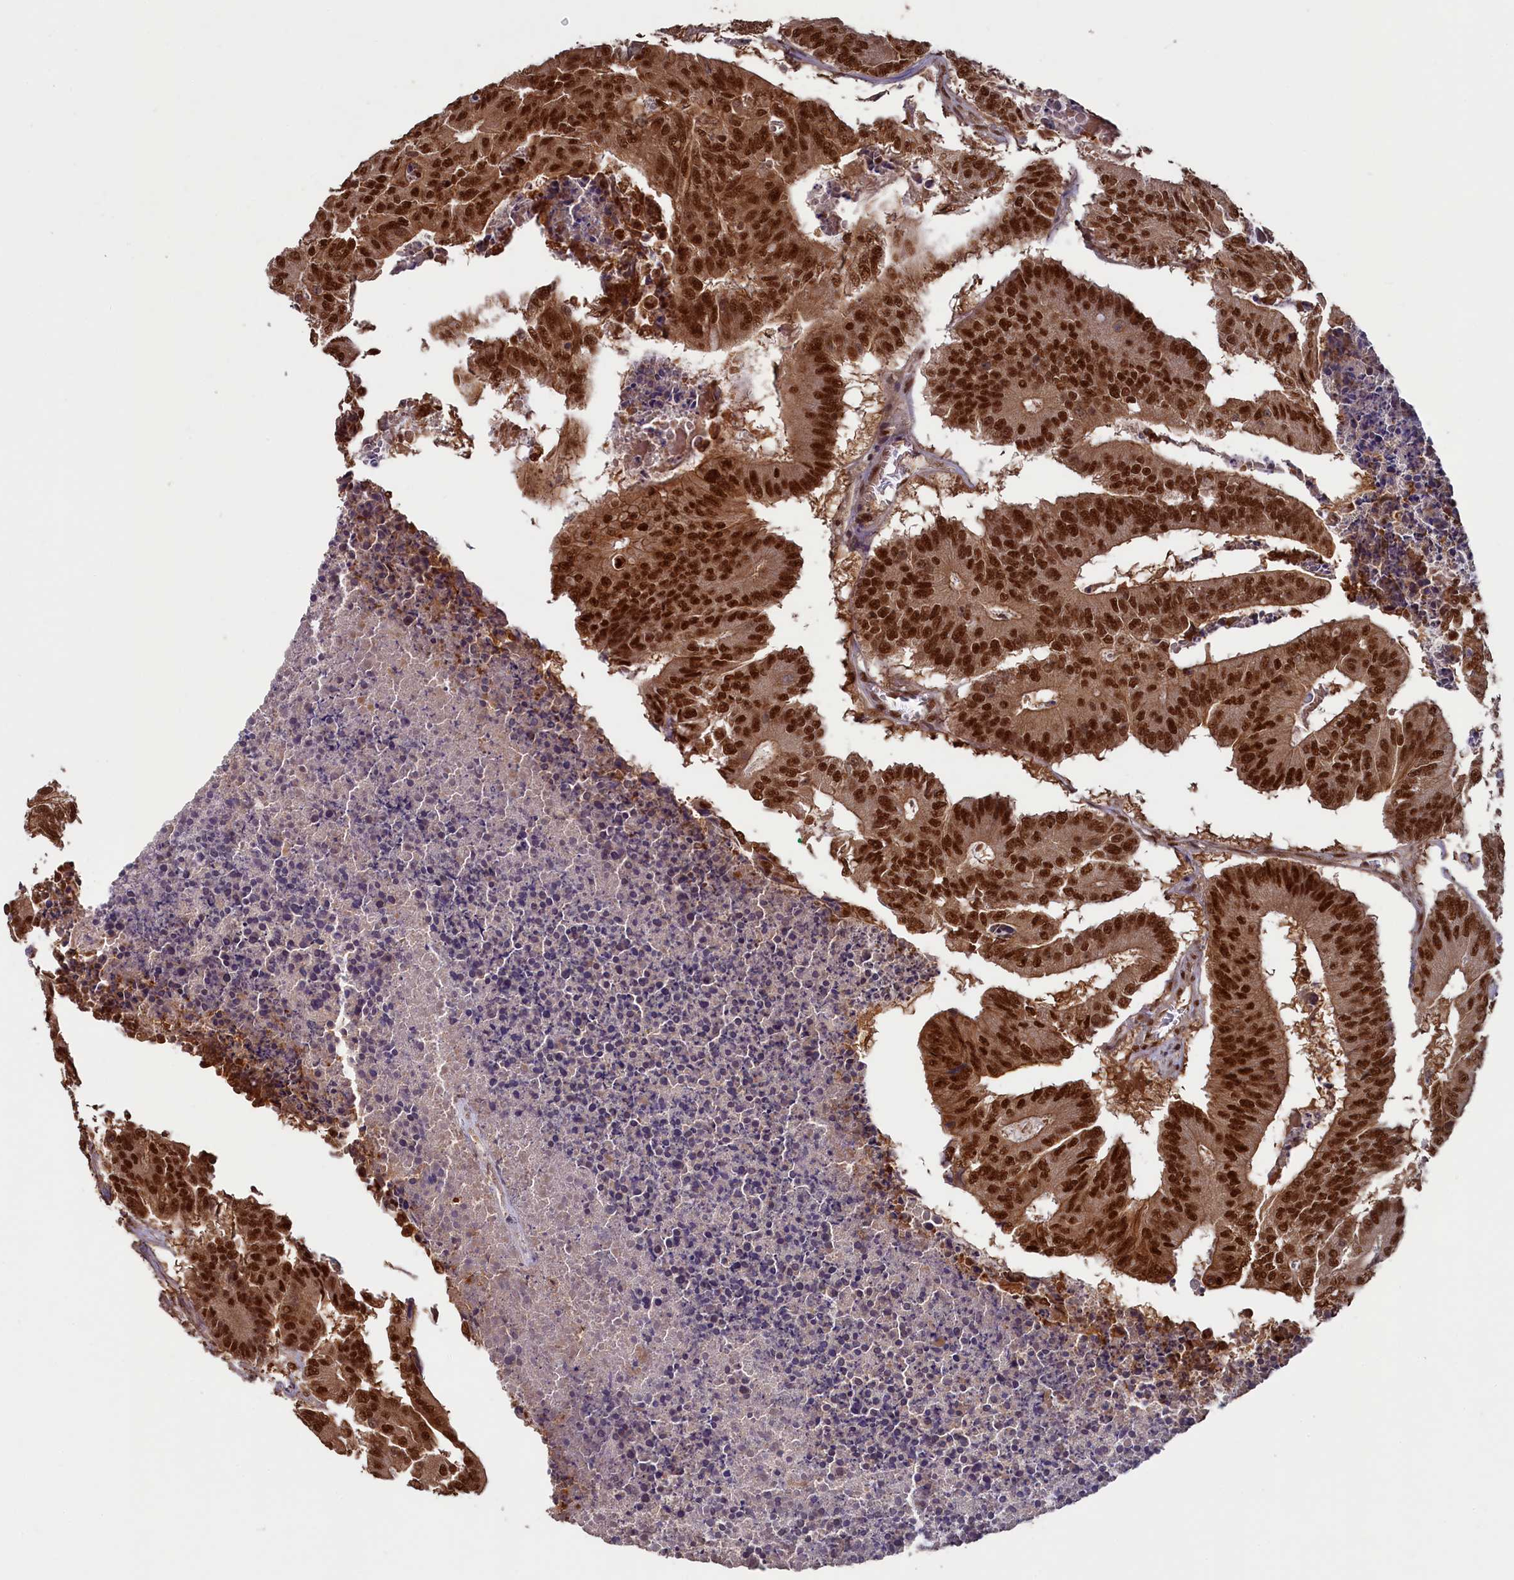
{"staining": {"intensity": "strong", "quantity": ">75%", "location": "nuclear"}, "tissue": "colorectal cancer", "cell_type": "Tumor cells", "image_type": "cancer", "snomed": [{"axis": "morphology", "description": "Adenocarcinoma, NOS"}, {"axis": "topography", "description": "Colon"}], "caption": "Immunohistochemistry staining of colorectal adenocarcinoma, which reveals high levels of strong nuclear expression in approximately >75% of tumor cells indicating strong nuclear protein staining. The staining was performed using DAB (3,3'-diaminobenzidine) (brown) for protein detection and nuclei were counterstained in hematoxylin (blue).", "gene": "NAE1", "patient": {"sex": "male", "age": 87}}